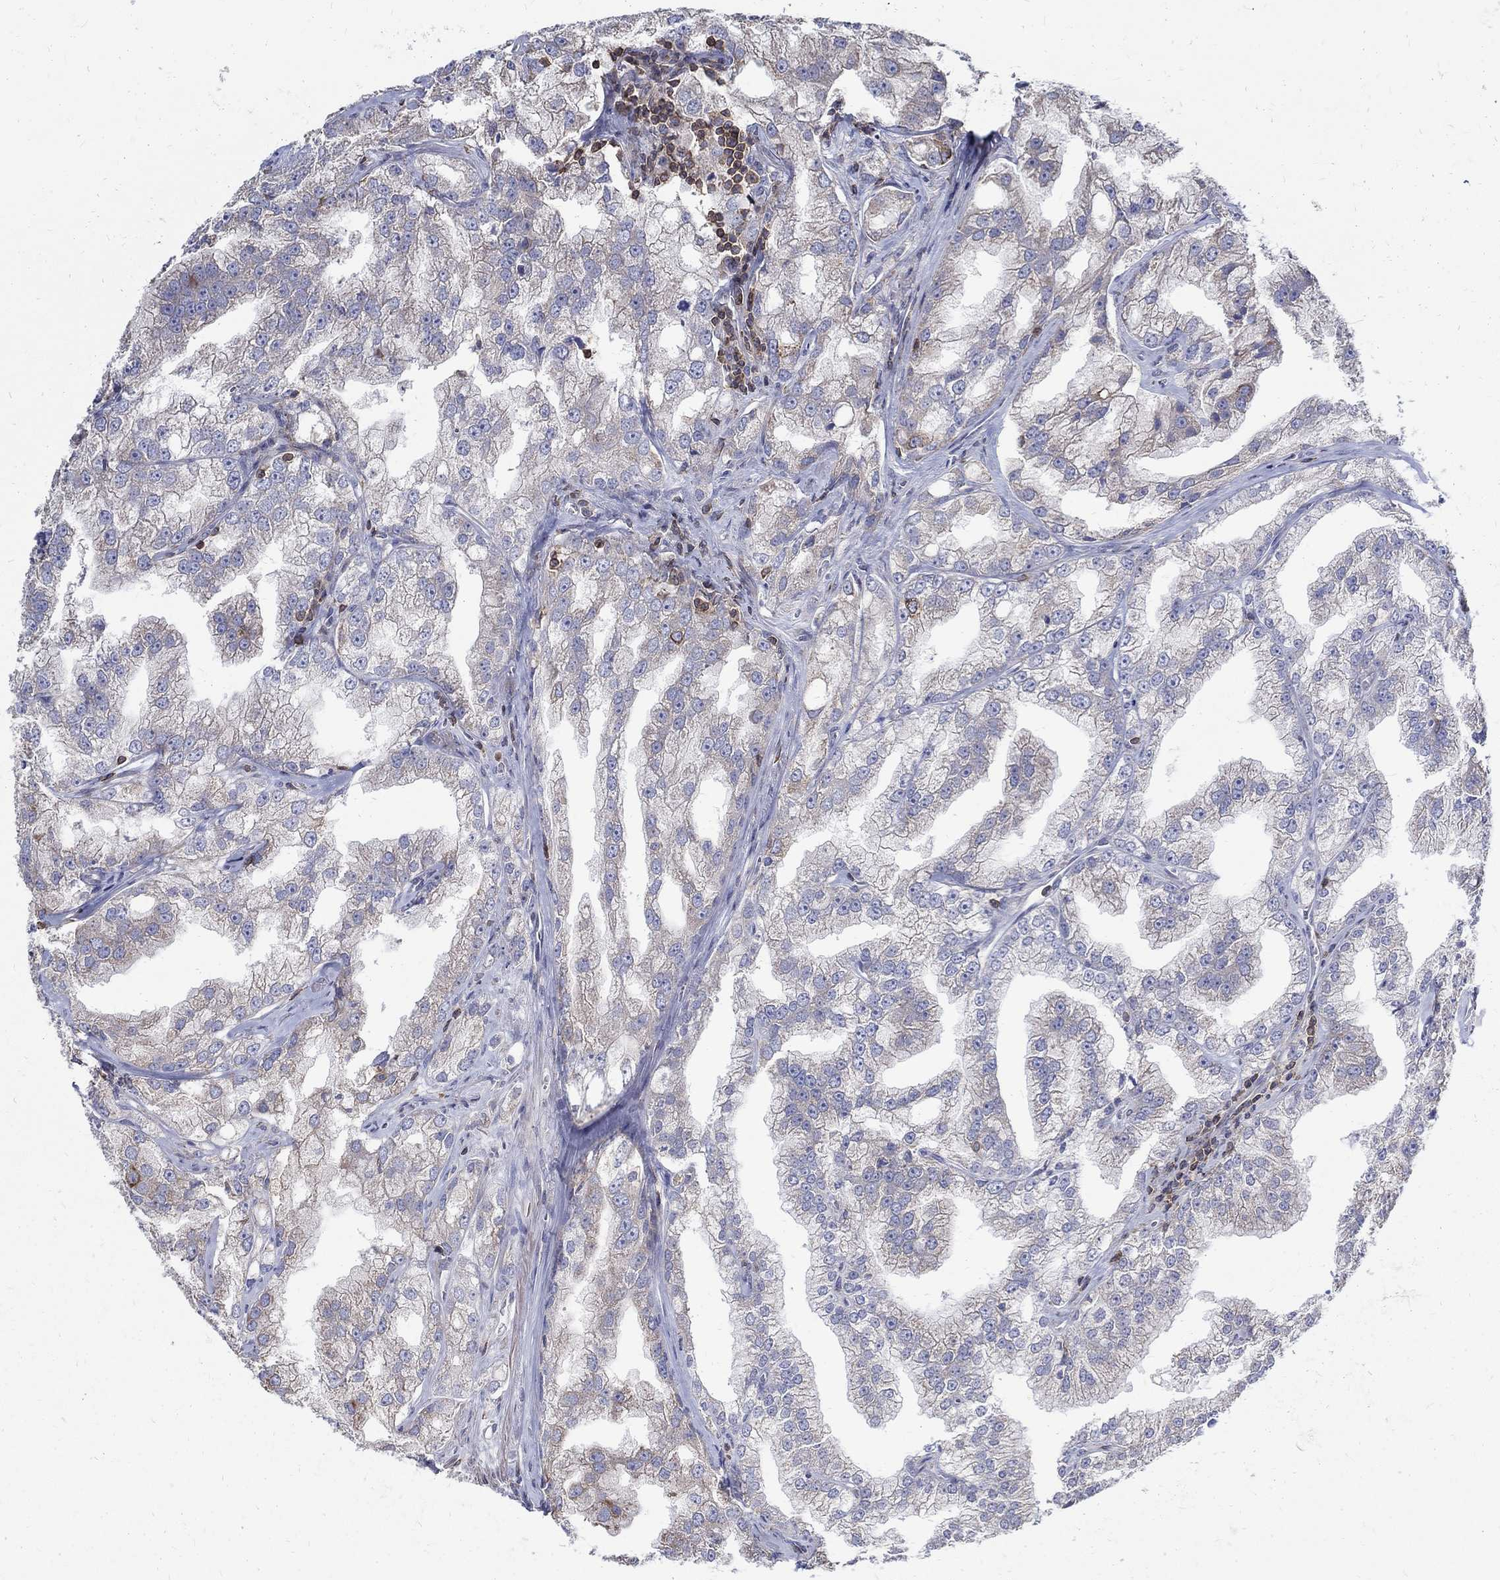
{"staining": {"intensity": "strong", "quantity": "<25%", "location": "cytoplasmic/membranous"}, "tissue": "prostate cancer", "cell_type": "Tumor cells", "image_type": "cancer", "snomed": [{"axis": "morphology", "description": "Adenocarcinoma, NOS"}, {"axis": "topography", "description": "Prostate"}], "caption": "Protein staining of adenocarcinoma (prostate) tissue exhibits strong cytoplasmic/membranous positivity in about <25% of tumor cells.", "gene": "AGAP2", "patient": {"sex": "male", "age": 70}}